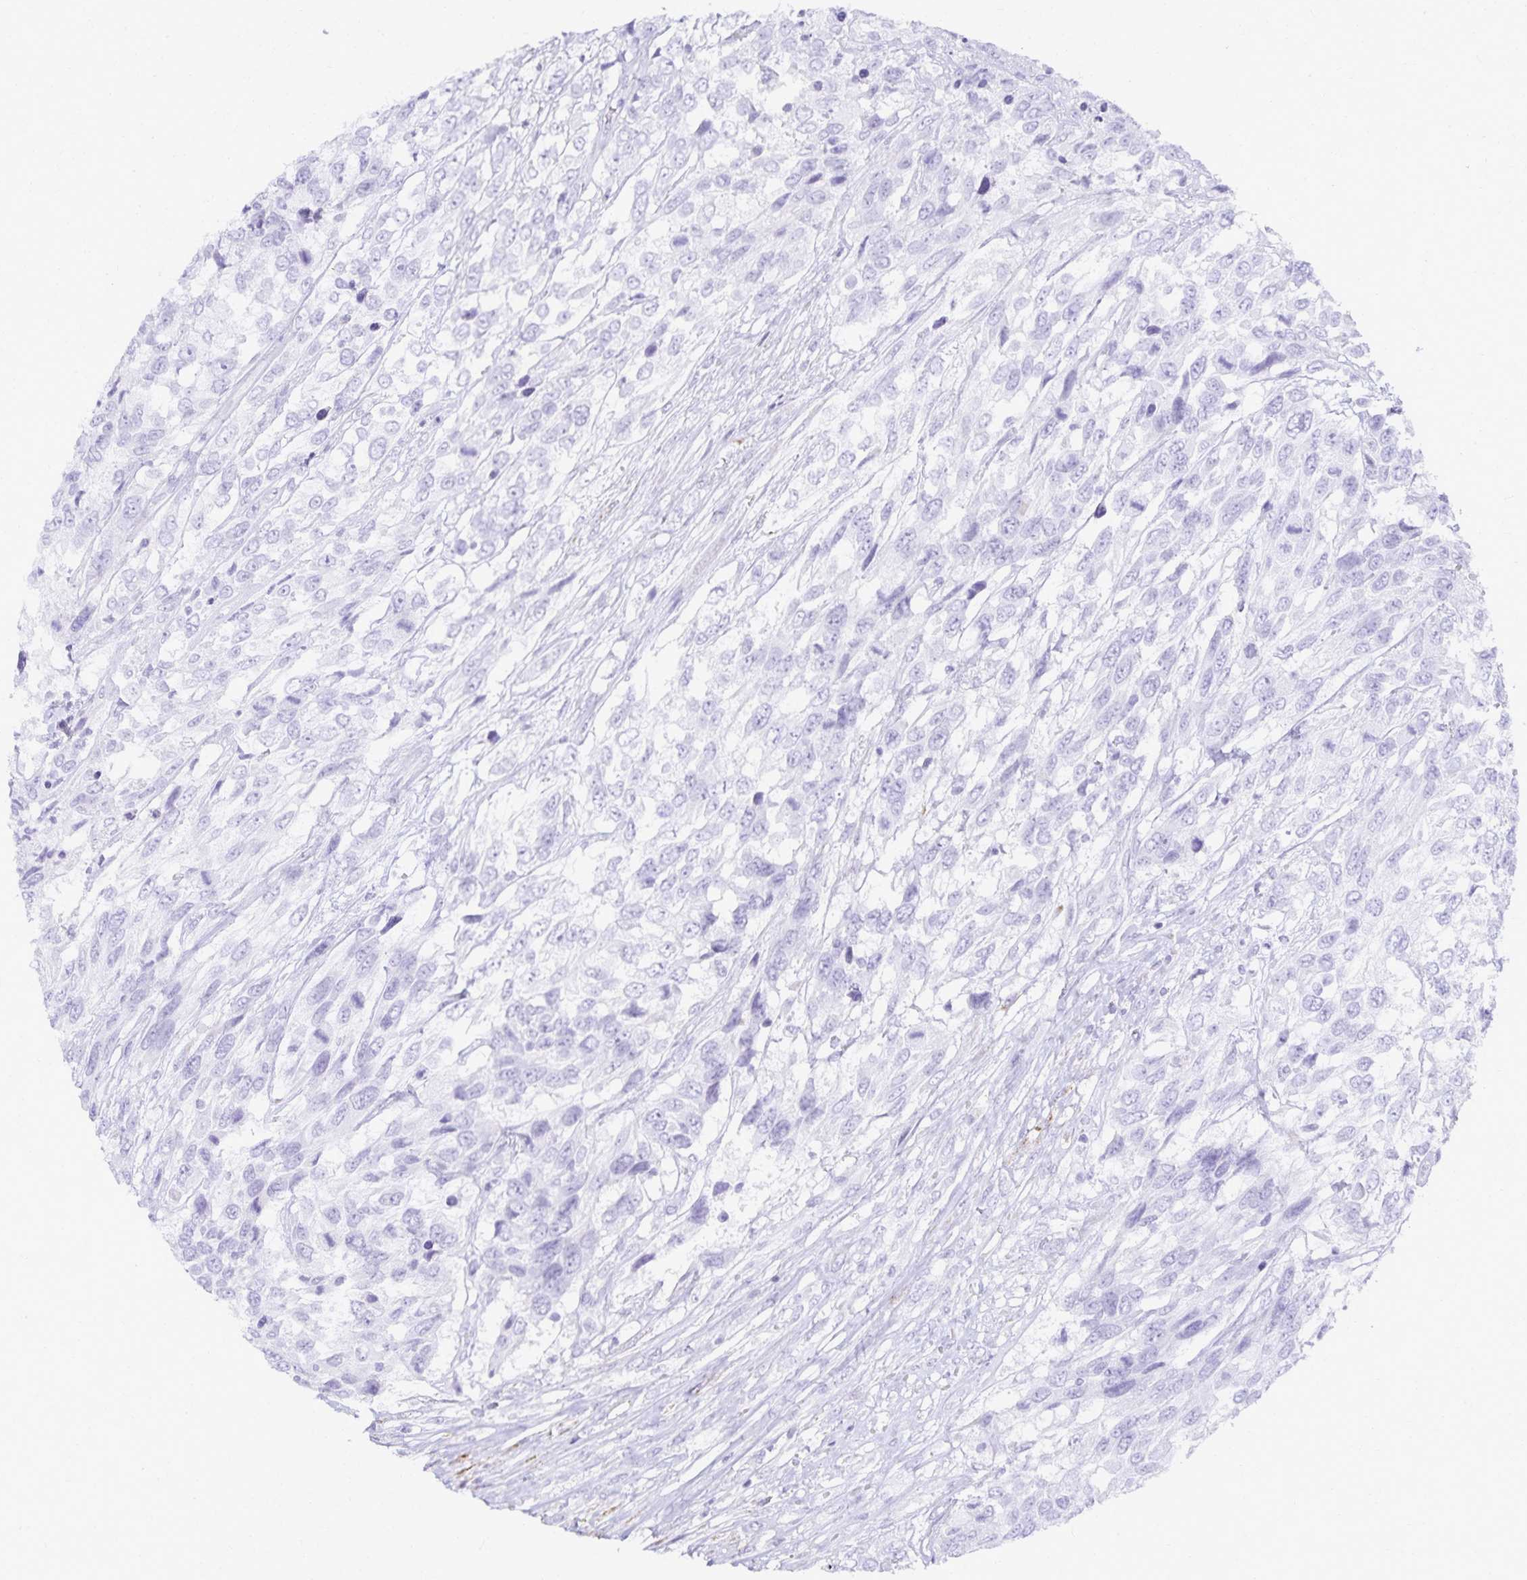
{"staining": {"intensity": "negative", "quantity": "none", "location": "none"}, "tissue": "urothelial cancer", "cell_type": "Tumor cells", "image_type": "cancer", "snomed": [{"axis": "morphology", "description": "Urothelial carcinoma, High grade"}, {"axis": "topography", "description": "Urinary bladder"}], "caption": "DAB immunohistochemical staining of human high-grade urothelial carcinoma displays no significant staining in tumor cells. (Immunohistochemistry, brightfield microscopy, high magnification).", "gene": "GP2", "patient": {"sex": "female", "age": 70}}